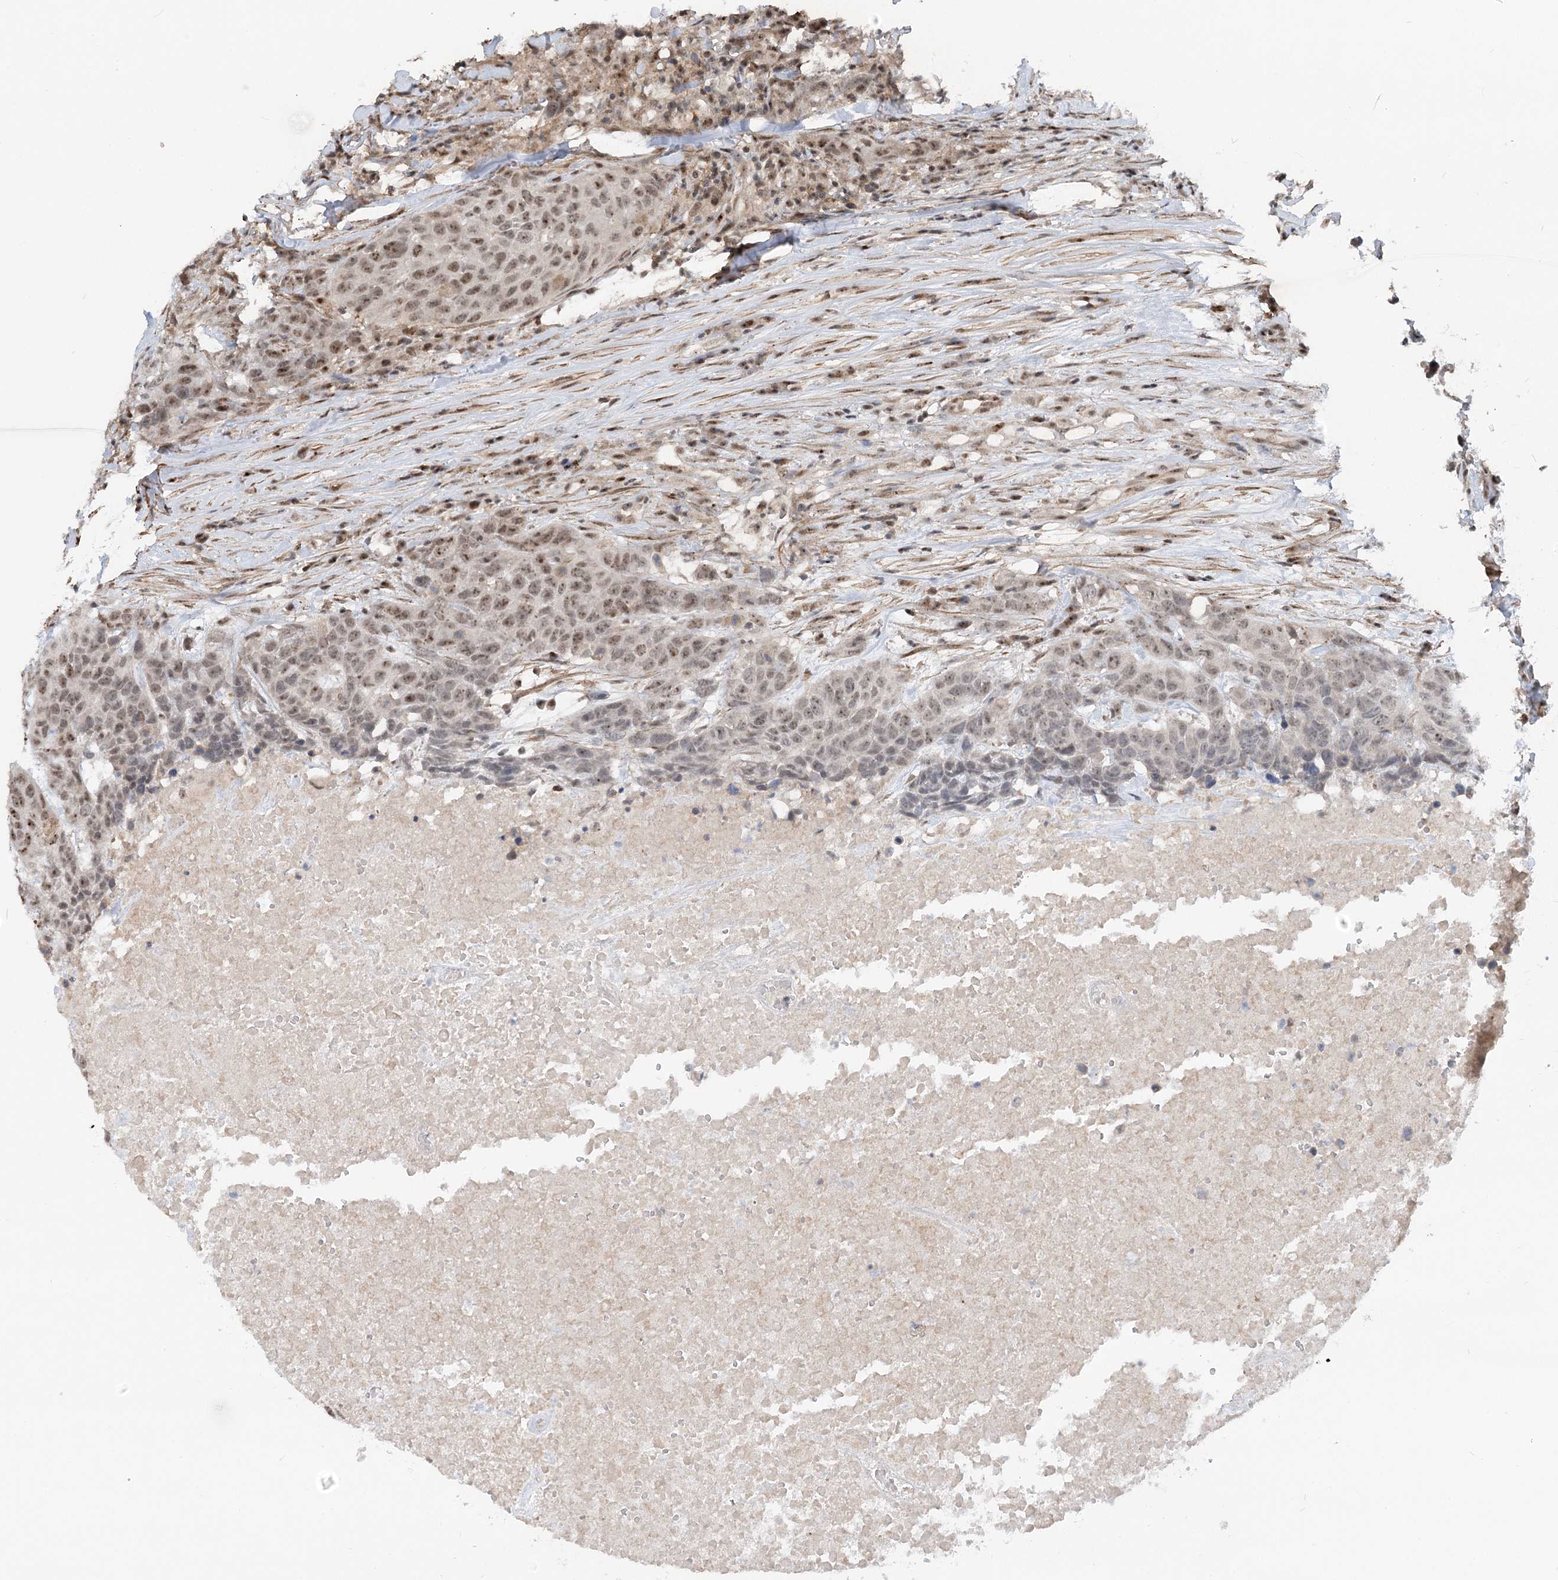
{"staining": {"intensity": "moderate", "quantity": ">75%", "location": "nuclear"}, "tissue": "head and neck cancer", "cell_type": "Tumor cells", "image_type": "cancer", "snomed": [{"axis": "morphology", "description": "Squamous cell carcinoma, NOS"}, {"axis": "topography", "description": "Head-Neck"}], "caption": "DAB immunohistochemical staining of head and neck squamous cell carcinoma displays moderate nuclear protein positivity in approximately >75% of tumor cells. Using DAB (brown) and hematoxylin (blue) stains, captured at high magnification using brightfield microscopy.", "gene": "GNL3L", "patient": {"sex": "male", "age": 66}}